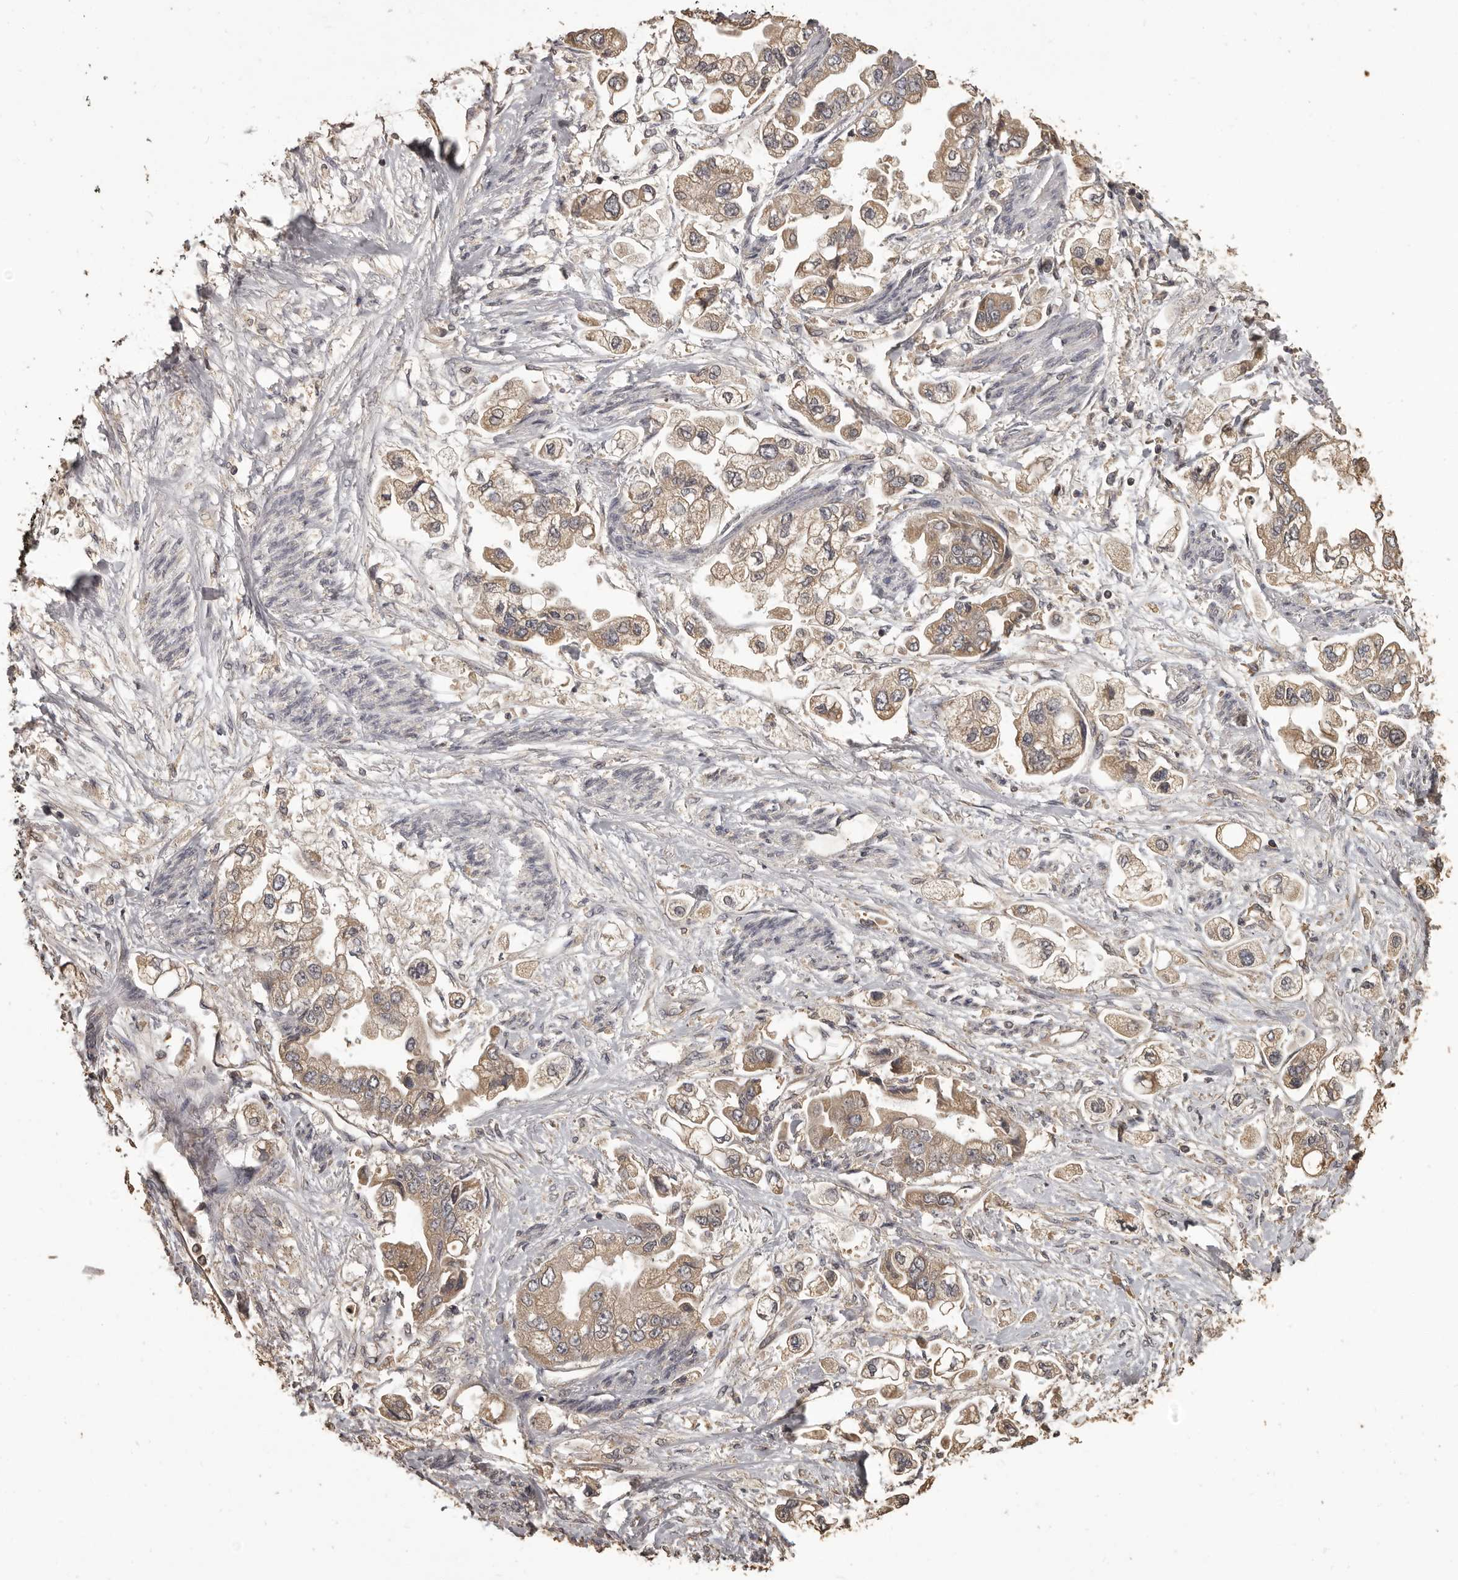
{"staining": {"intensity": "moderate", "quantity": ">75%", "location": "cytoplasmic/membranous"}, "tissue": "stomach cancer", "cell_type": "Tumor cells", "image_type": "cancer", "snomed": [{"axis": "morphology", "description": "Adenocarcinoma, NOS"}, {"axis": "topography", "description": "Stomach"}], "caption": "Immunohistochemistry (IHC) photomicrograph of neoplastic tissue: stomach cancer (adenocarcinoma) stained using immunohistochemistry (IHC) shows medium levels of moderate protein expression localized specifically in the cytoplasmic/membranous of tumor cells, appearing as a cytoplasmic/membranous brown color.", "gene": "MGAT5", "patient": {"sex": "male", "age": 62}}